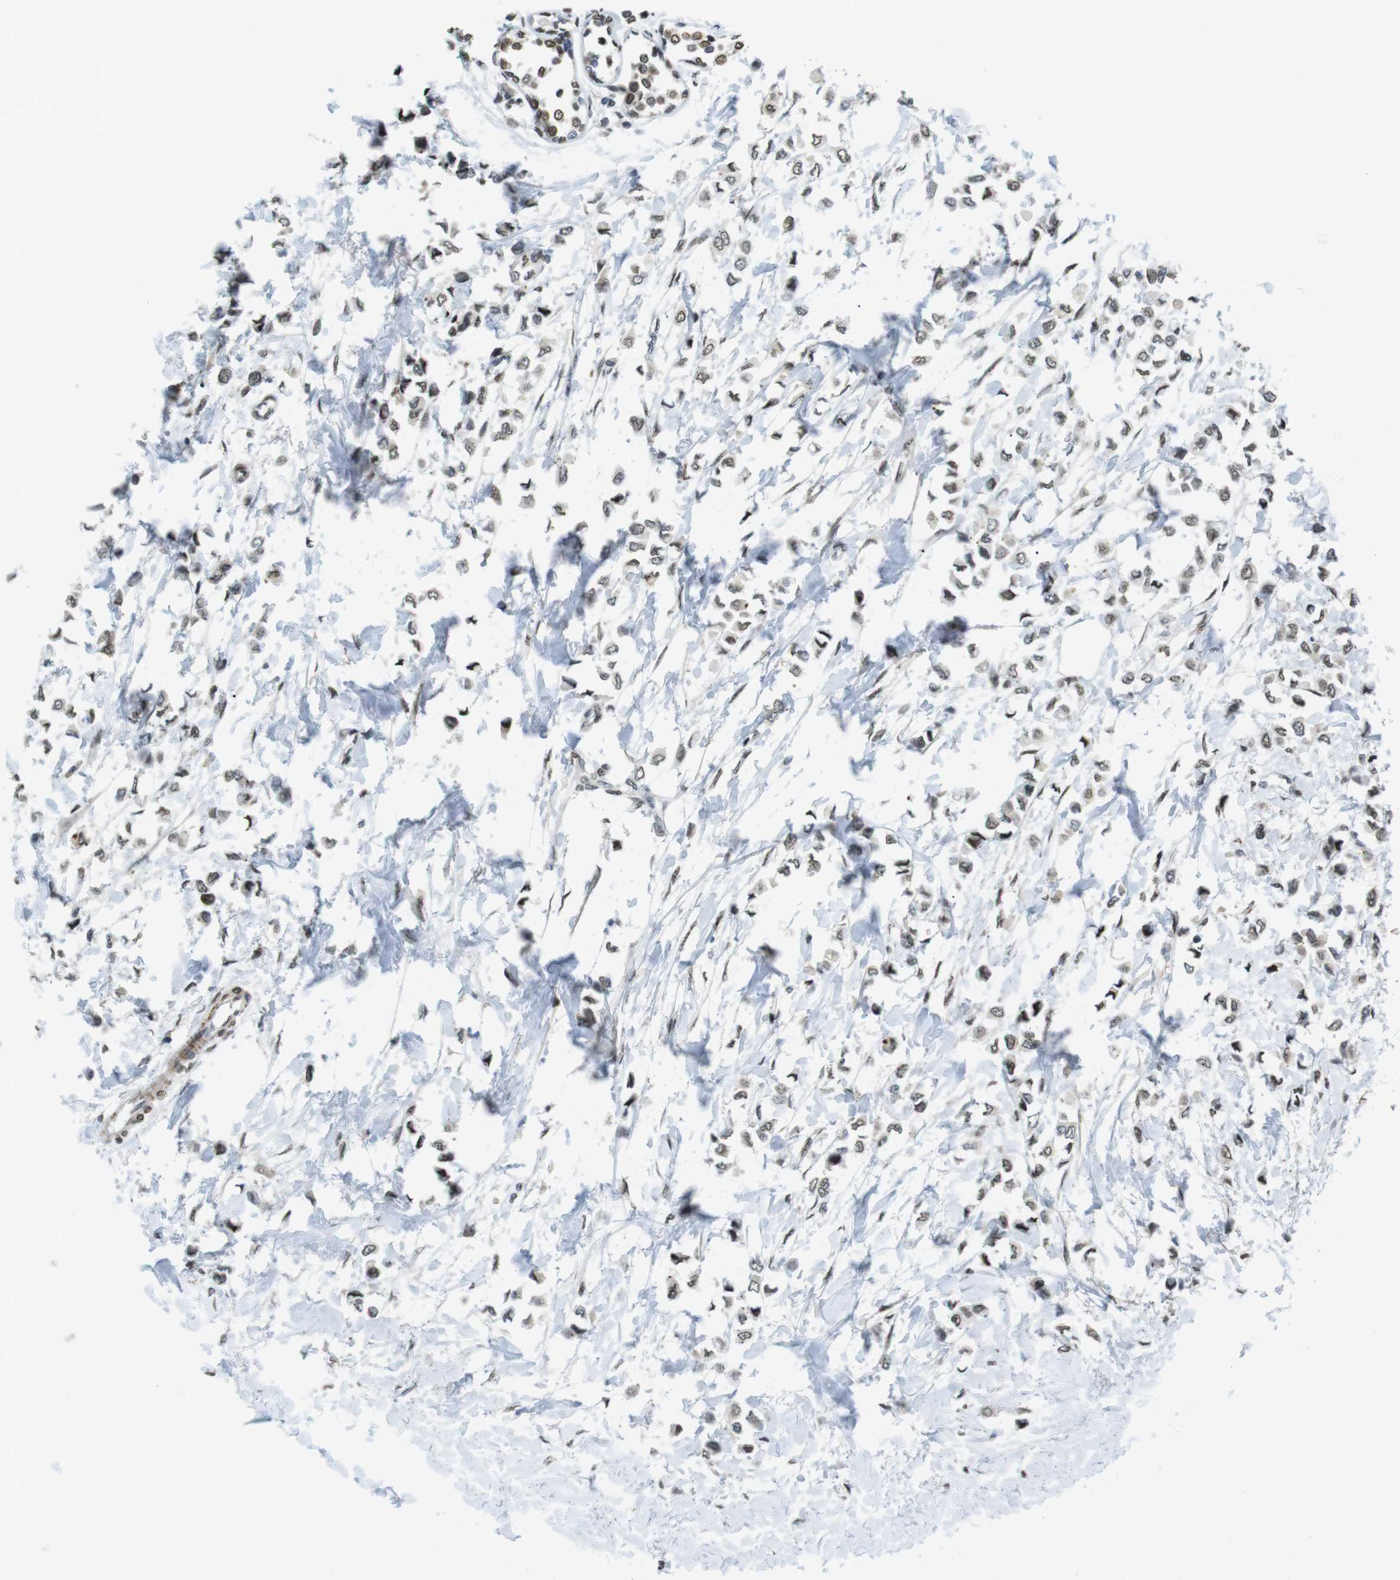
{"staining": {"intensity": "weak", "quantity": ">75%", "location": "nuclear"}, "tissue": "breast cancer", "cell_type": "Tumor cells", "image_type": "cancer", "snomed": [{"axis": "morphology", "description": "Lobular carcinoma"}, {"axis": "topography", "description": "Breast"}], "caption": "Protein staining exhibits weak nuclear staining in approximately >75% of tumor cells in breast cancer.", "gene": "USP7", "patient": {"sex": "female", "age": 51}}